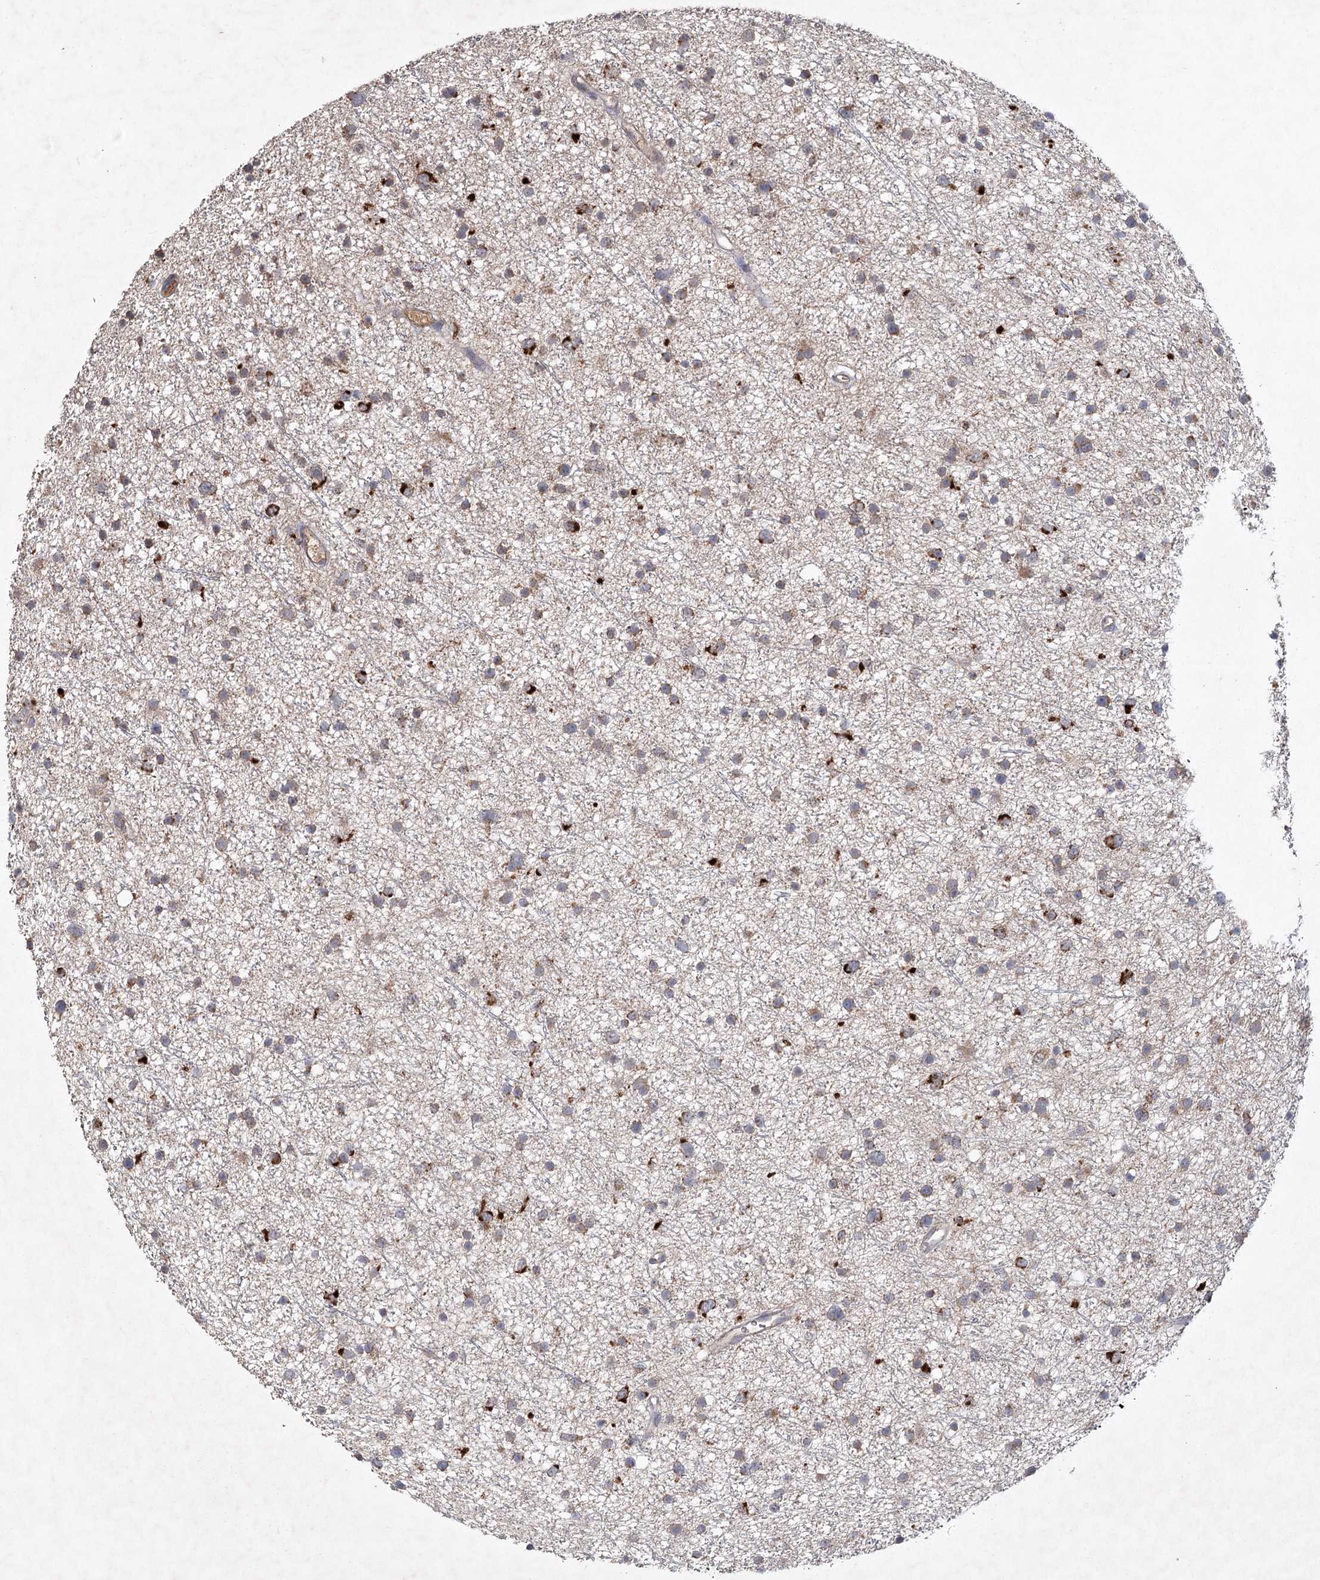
{"staining": {"intensity": "strong", "quantity": "<25%", "location": "cytoplasmic/membranous"}, "tissue": "glioma", "cell_type": "Tumor cells", "image_type": "cancer", "snomed": [{"axis": "morphology", "description": "Glioma, malignant, Low grade"}, {"axis": "topography", "description": "Cerebral cortex"}], "caption": "Immunohistochemistry photomicrograph of low-grade glioma (malignant) stained for a protein (brown), which exhibits medium levels of strong cytoplasmic/membranous positivity in approximately <25% of tumor cells.", "gene": "MRPL44", "patient": {"sex": "female", "age": 39}}